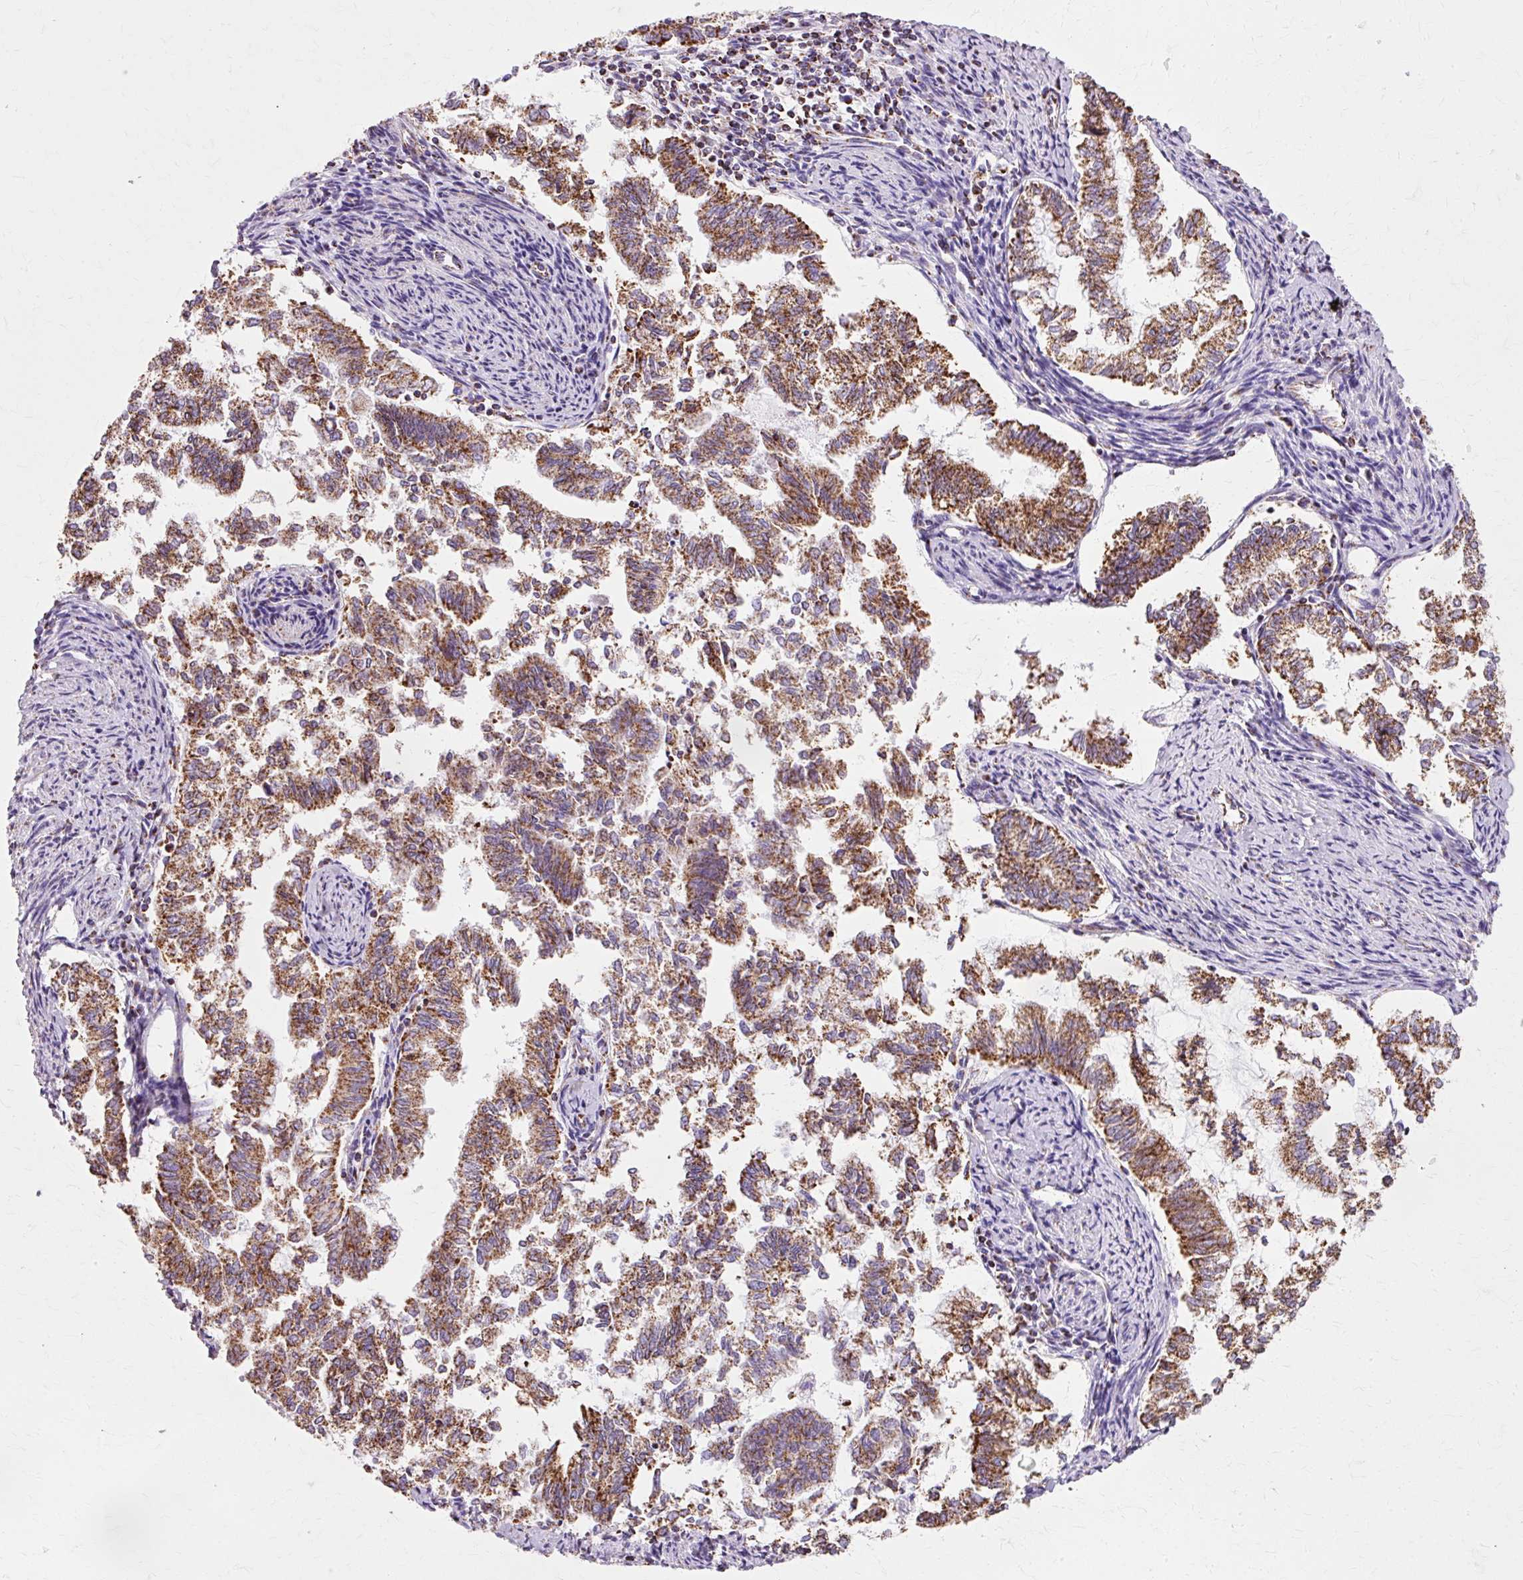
{"staining": {"intensity": "strong", "quantity": ">75%", "location": "cytoplasmic/membranous"}, "tissue": "endometrial cancer", "cell_type": "Tumor cells", "image_type": "cancer", "snomed": [{"axis": "morphology", "description": "Adenocarcinoma, NOS"}, {"axis": "topography", "description": "Endometrium"}], "caption": "Immunohistochemical staining of human endometrial cancer shows high levels of strong cytoplasmic/membranous staining in about >75% of tumor cells. Using DAB (brown) and hematoxylin (blue) stains, captured at high magnification using brightfield microscopy.", "gene": "ATP5PO", "patient": {"sex": "female", "age": 79}}